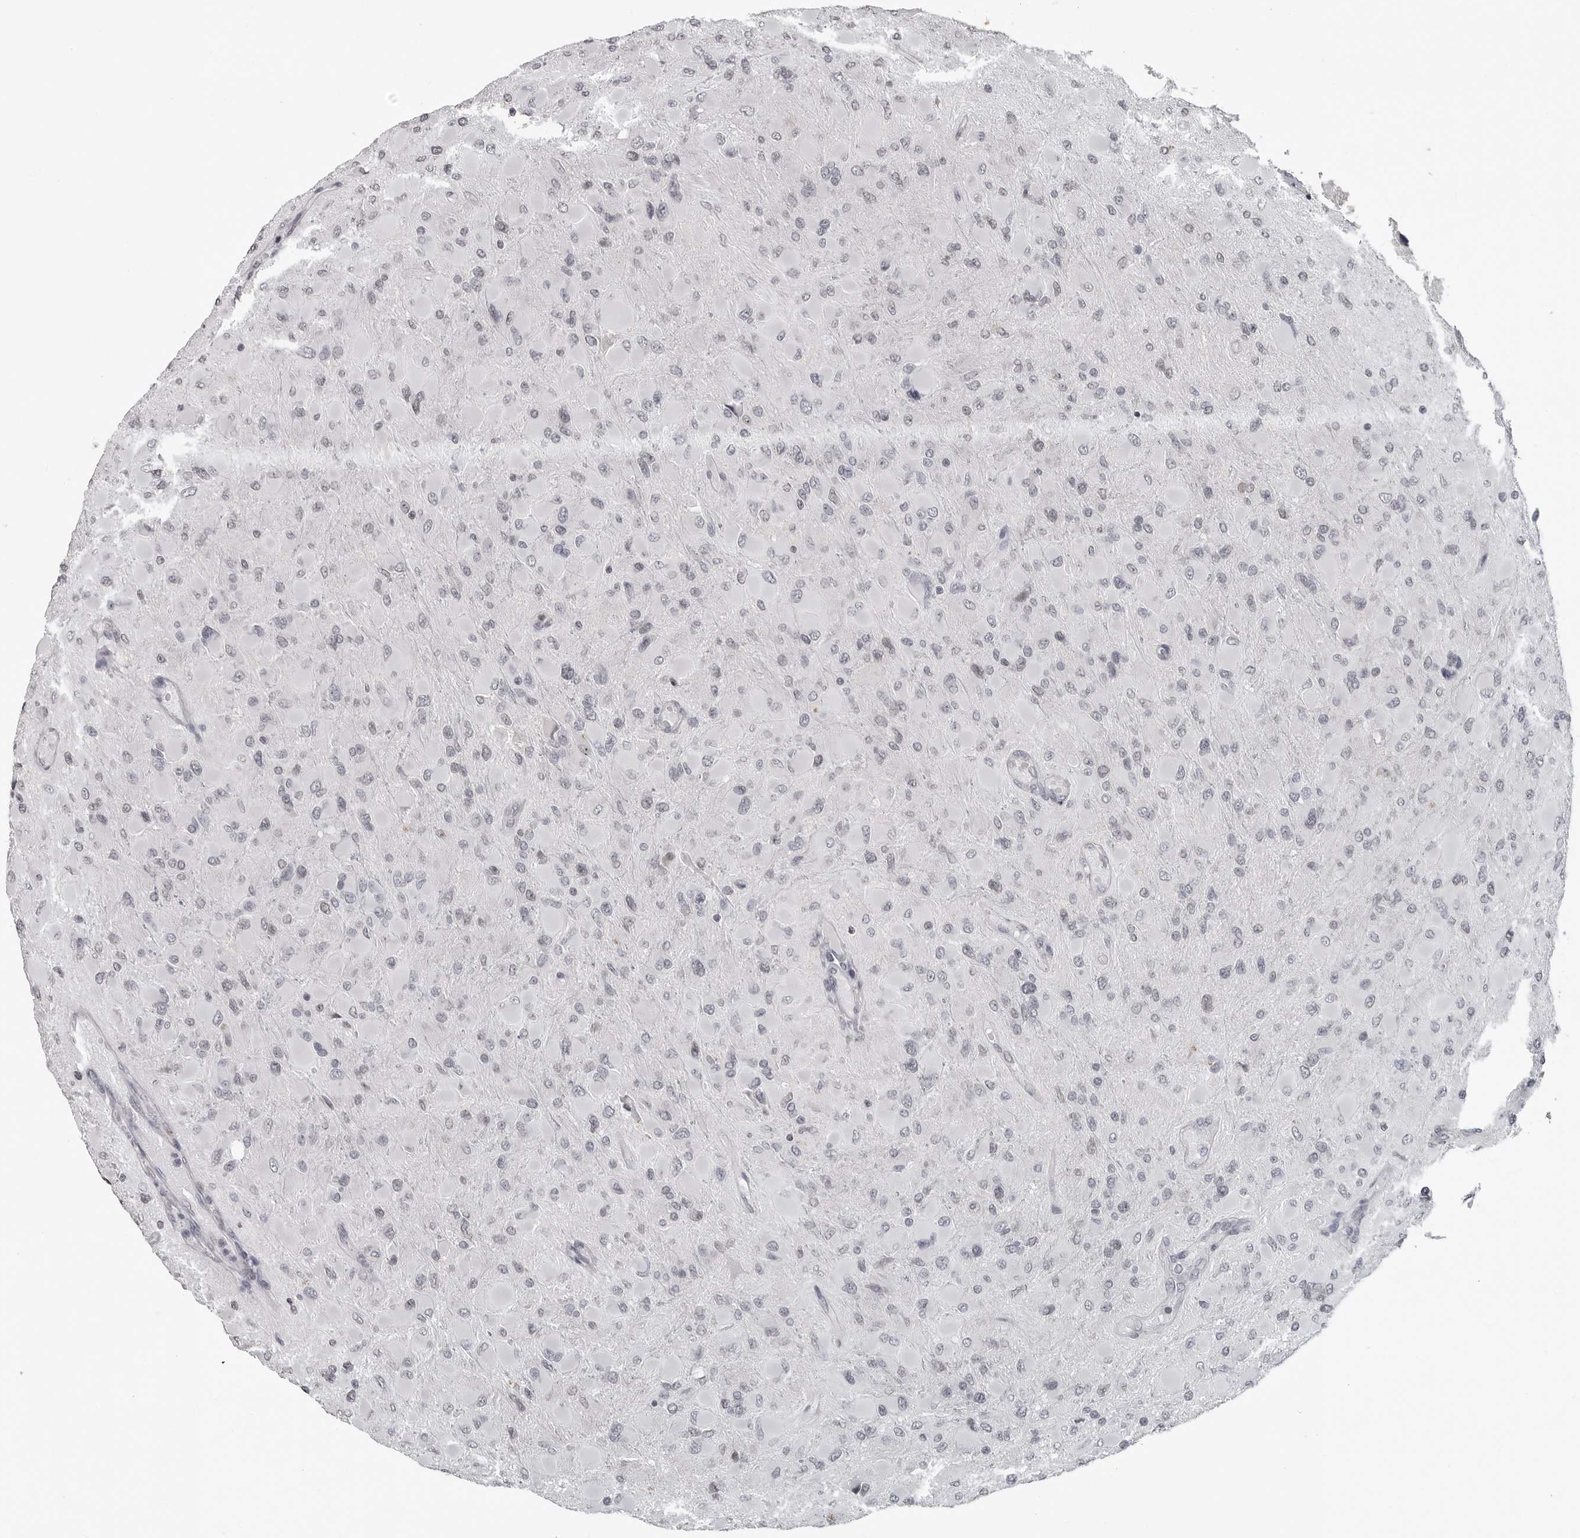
{"staining": {"intensity": "negative", "quantity": "none", "location": "none"}, "tissue": "glioma", "cell_type": "Tumor cells", "image_type": "cancer", "snomed": [{"axis": "morphology", "description": "Glioma, malignant, High grade"}, {"axis": "topography", "description": "Cerebral cortex"}], "caption": "This photomicrograph is of glioma stained with IHC to label a protein in brown with the nuclei are counter-stained blue. There is no positivity in tumor cells.", "gene": "DDX54", "patient": {"sex": "female", "age": 36}}